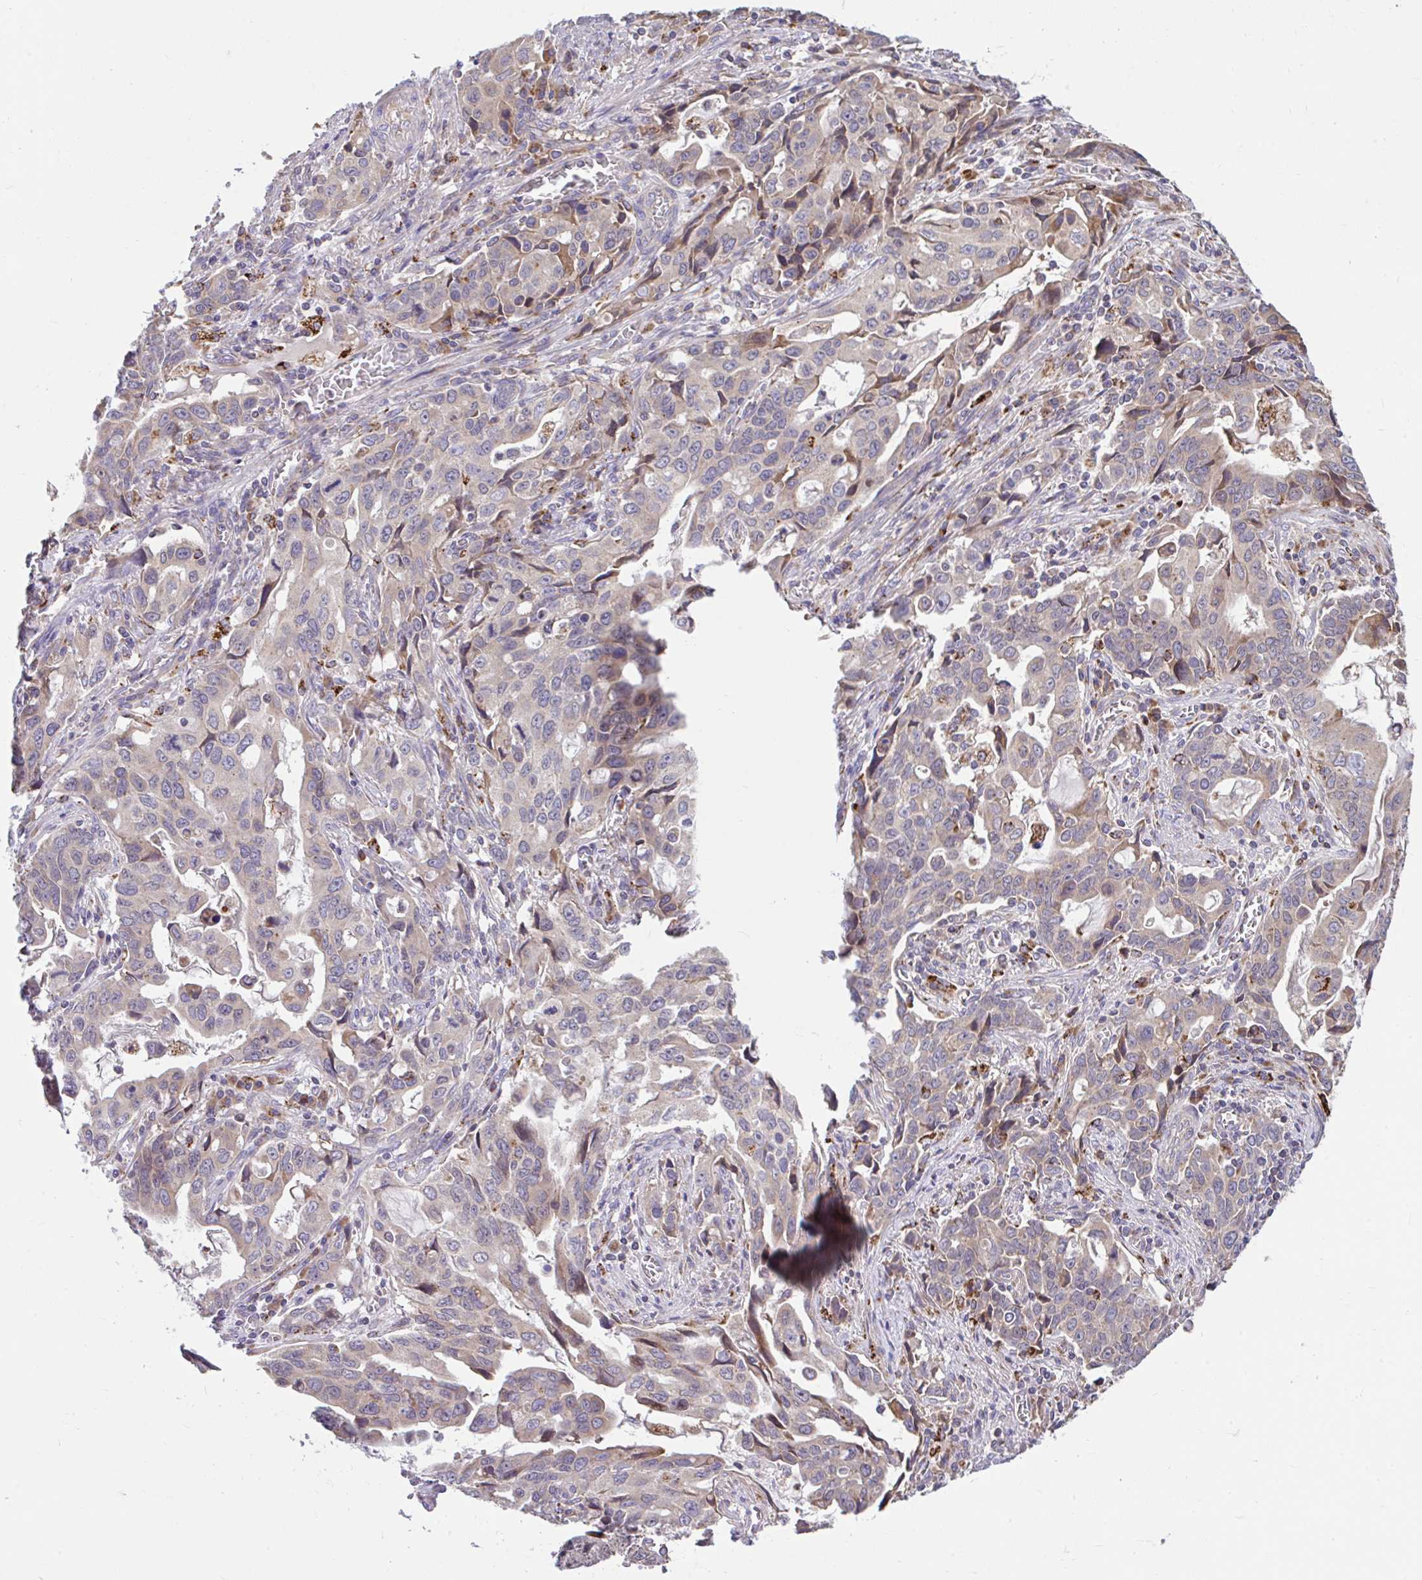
{"staining": {"intensity": "weak", "quantity": "<25%", "location": "cytoplasmic/membranous"}, "tissue": "stomach cancer", "cell_type": "Tumor cells", "image_type": "cancer", "snomed": [{"axis": "morphology", "description": "Adenocarcinoma, NOS"}, {"axis": "topography", "description": "Stomach, upper"}], "caption": "Immunohistochemical staining of human stomach adenocarcinoma shows no significant staining in tumor cells.", "gene": "RALBP1", "patient": {"sex": "male", "age": 85}}